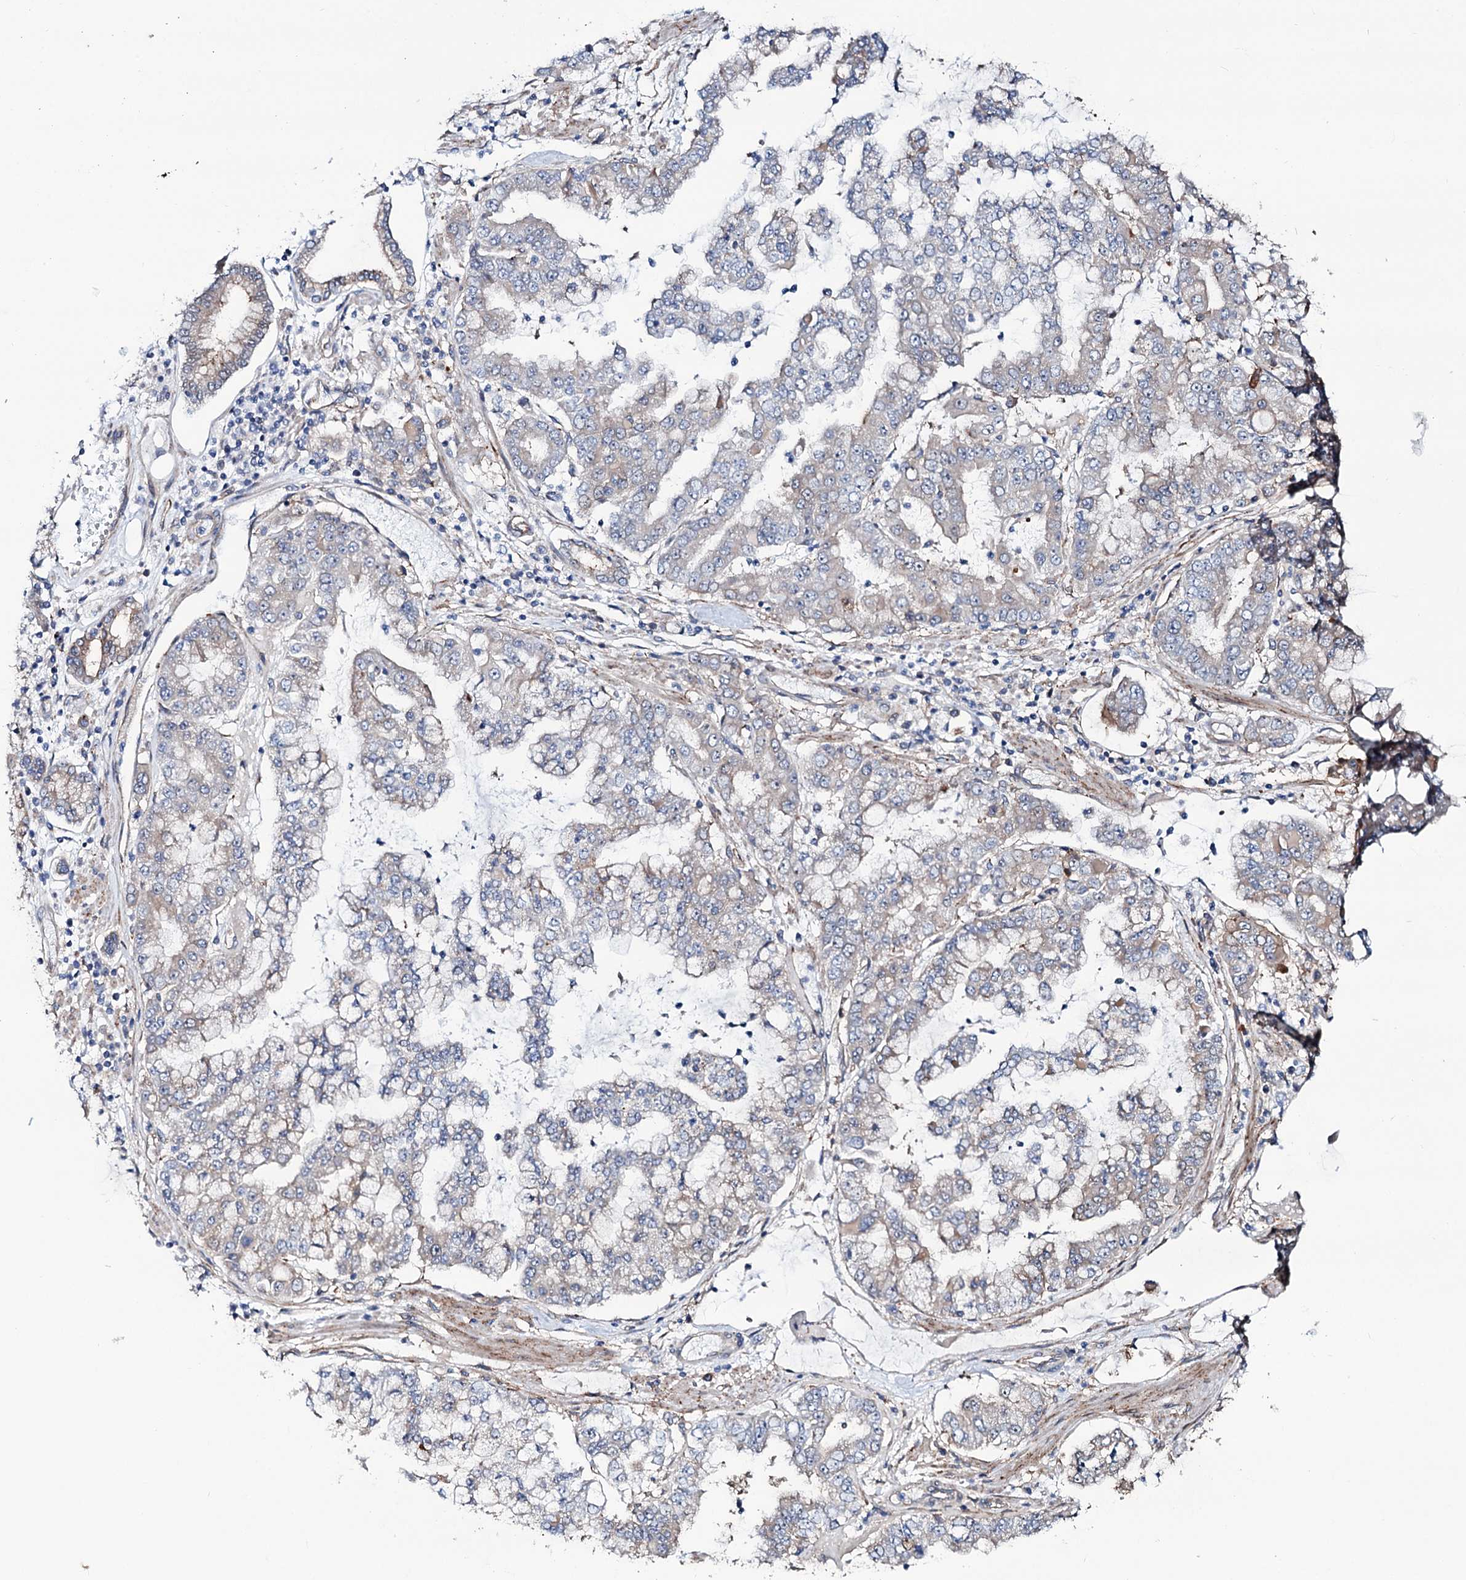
{"staining": {"intensity": "negative", "quantity": "none", "location": "none"}, "tissue": "stomach cancer", "cell_type": "Tumor cells", "image_type": "cancer", "snomed": [{"axis": "morphology", "description": "Adenocarcinoma, NOS"}, {"axis": "topography", "description": "Stomach"}], "caption": "Immunohistochemical staining of adenocarcinoma (stomach) shows no significant staining in tumor cells.", "gene": "PTDSS2", "patient": {"sex": "male", "age": 76}}